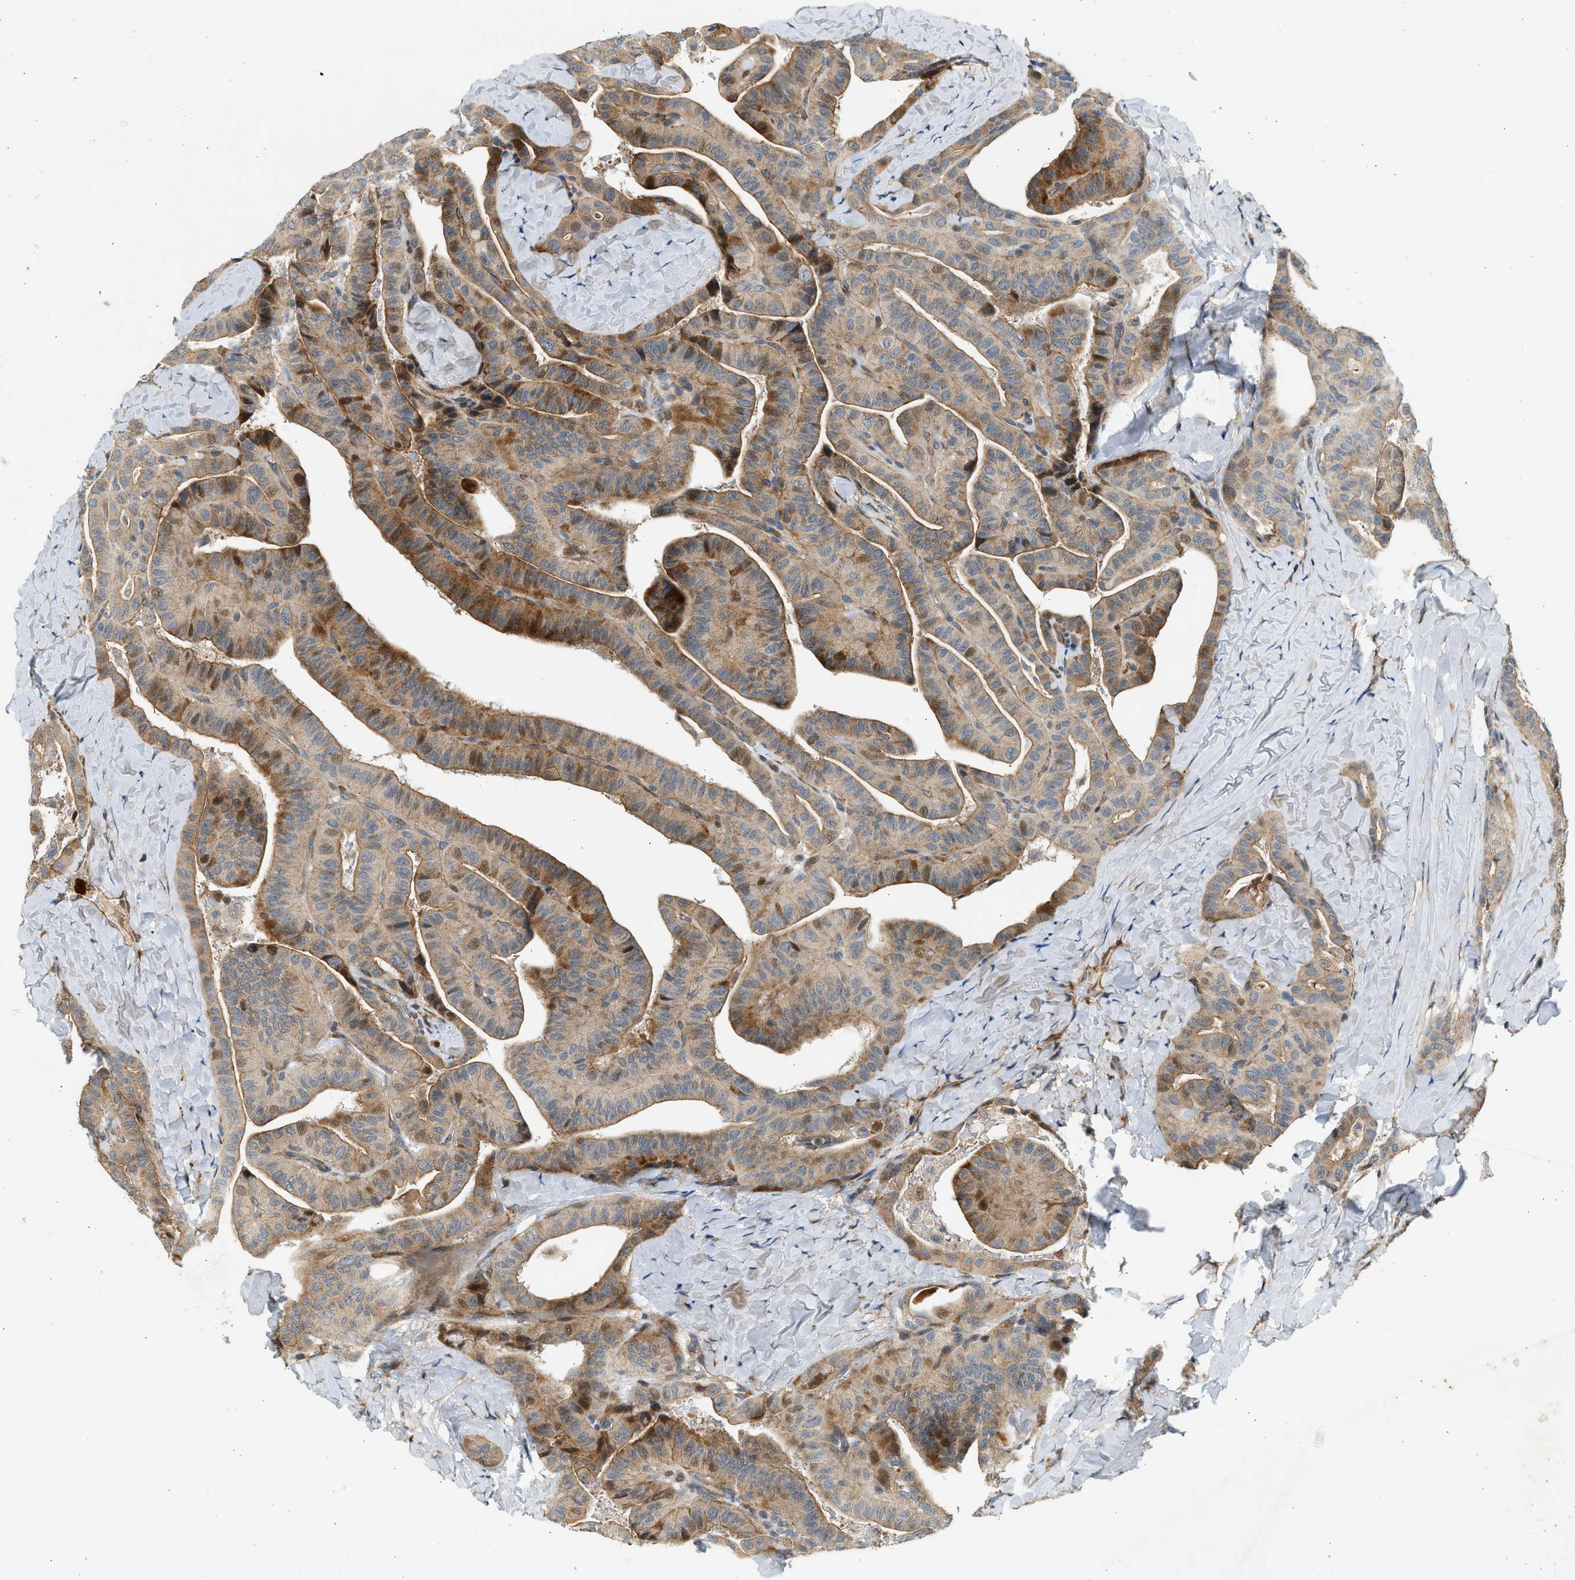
{"staining": {"intensity": "moderate", "quantity": "25%-75%", "location": "cytoplasmic/membranous"}, "tissue": "thyroid cancer", "cell_type": "Tumor cells", "image_type": "cancer", "snomed": [{"axis": "morphology", "description": "Papillary adenocarcinoma, NOS"}, {"axis": "topography", "description": "Thyroid gland"}], "caption": "Papillary adenocarcinoma (thyroid) was stained to show a protein in brown. There is medium levels of moderate cytoplasmic/membranous staining in approximately 25%-75% of tumor cells.", "gene": "NRSN2", "patient": {"sex": "male", "age": 77}}